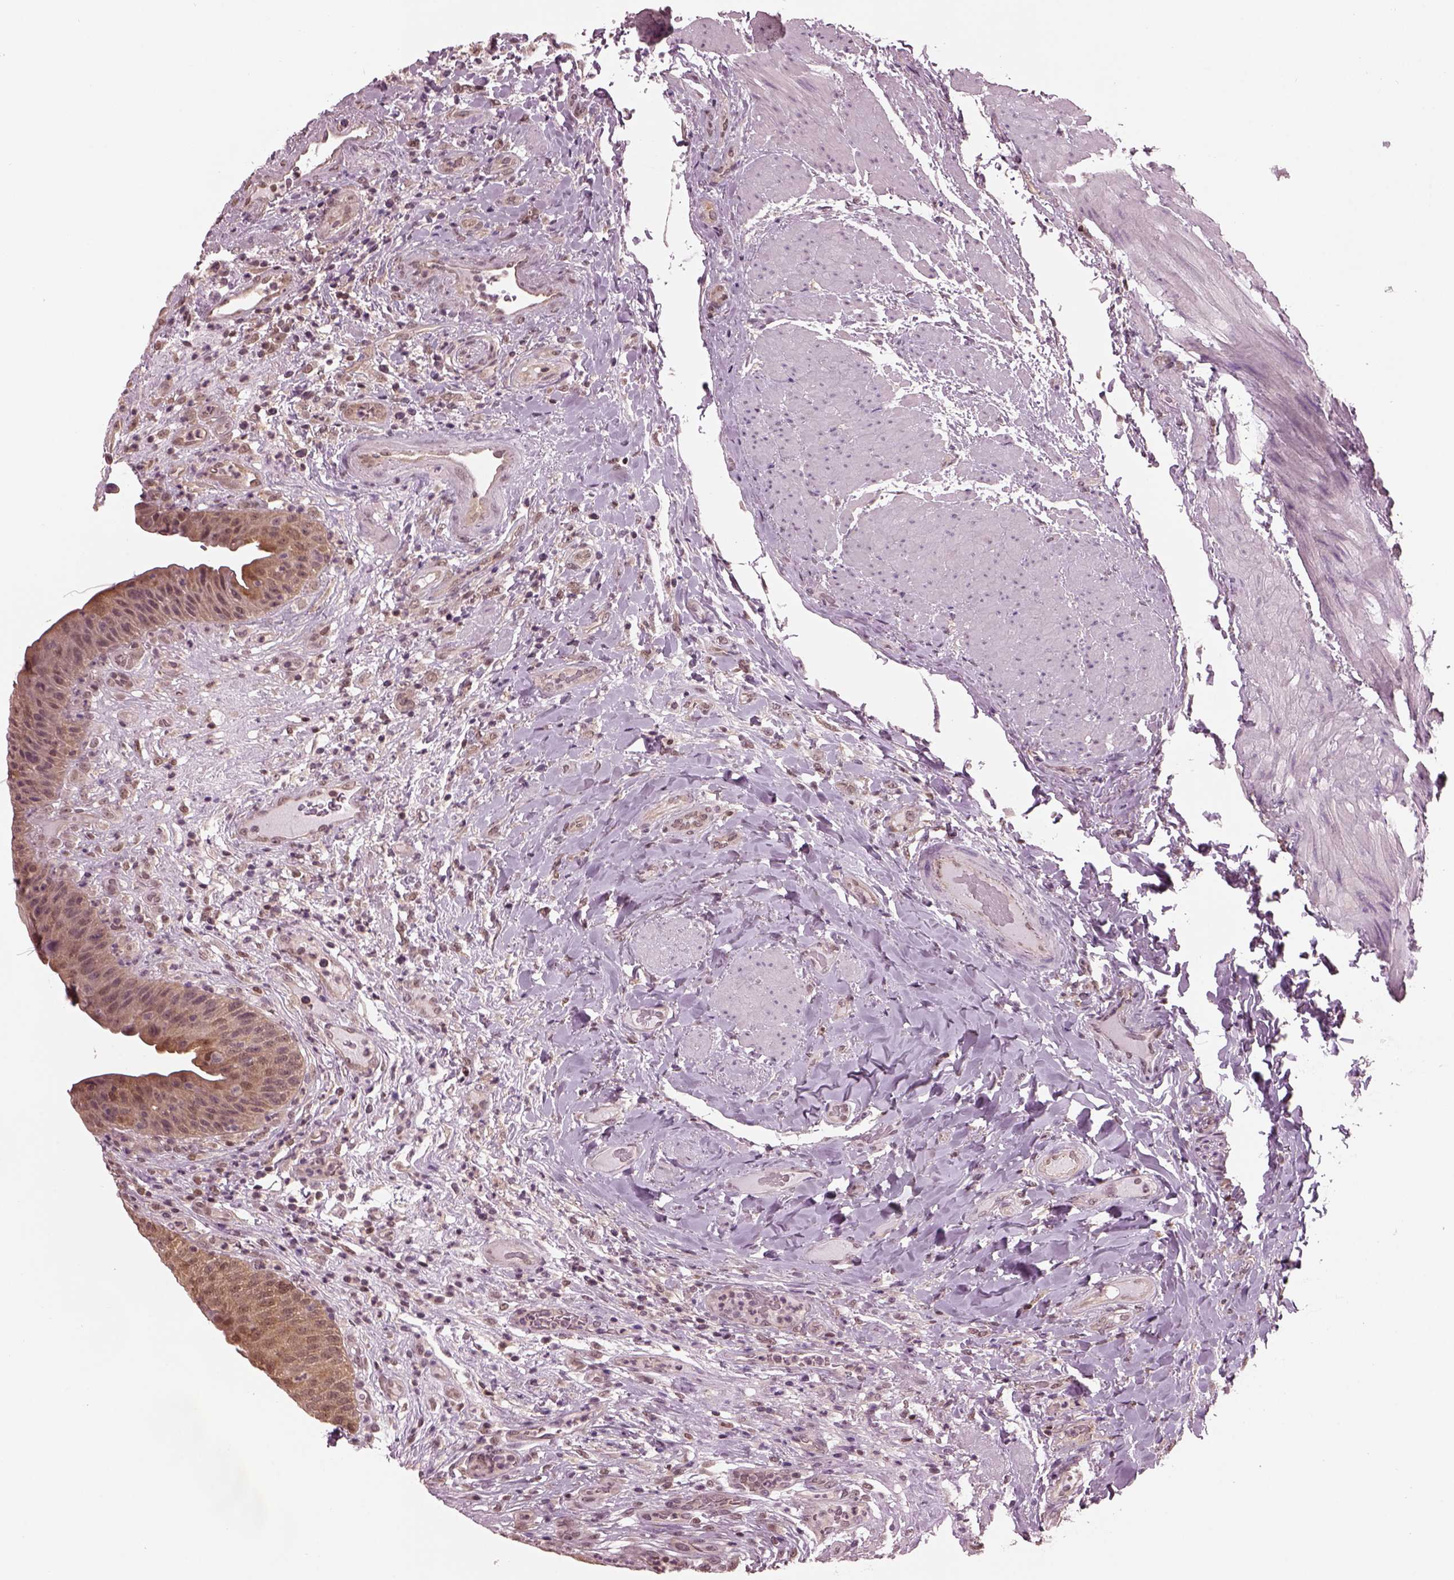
{"staining": {"intensity": "moderate", "quantity": ">75%", "location": "cytoplasmic/membranous,nuclear"}, "tissue": "urinary bladder", "cell_type": "Urothelial cells", "image_type": "normal", "snomed": [{"axis": "morphology", "description": "Normal tissue, NOS"}, {"axis": "topography", "description": "Urinary bladder"}], "caption": "A photomicrograph showing moderate cytoplasmic/membranous,nuclear staining in about >75% of urothelial cells in benign urinary bladder, as visualized by brown immunohistochemical staining.", "gene": "SRI", "patient": {"sex": "male", "age": 66}}